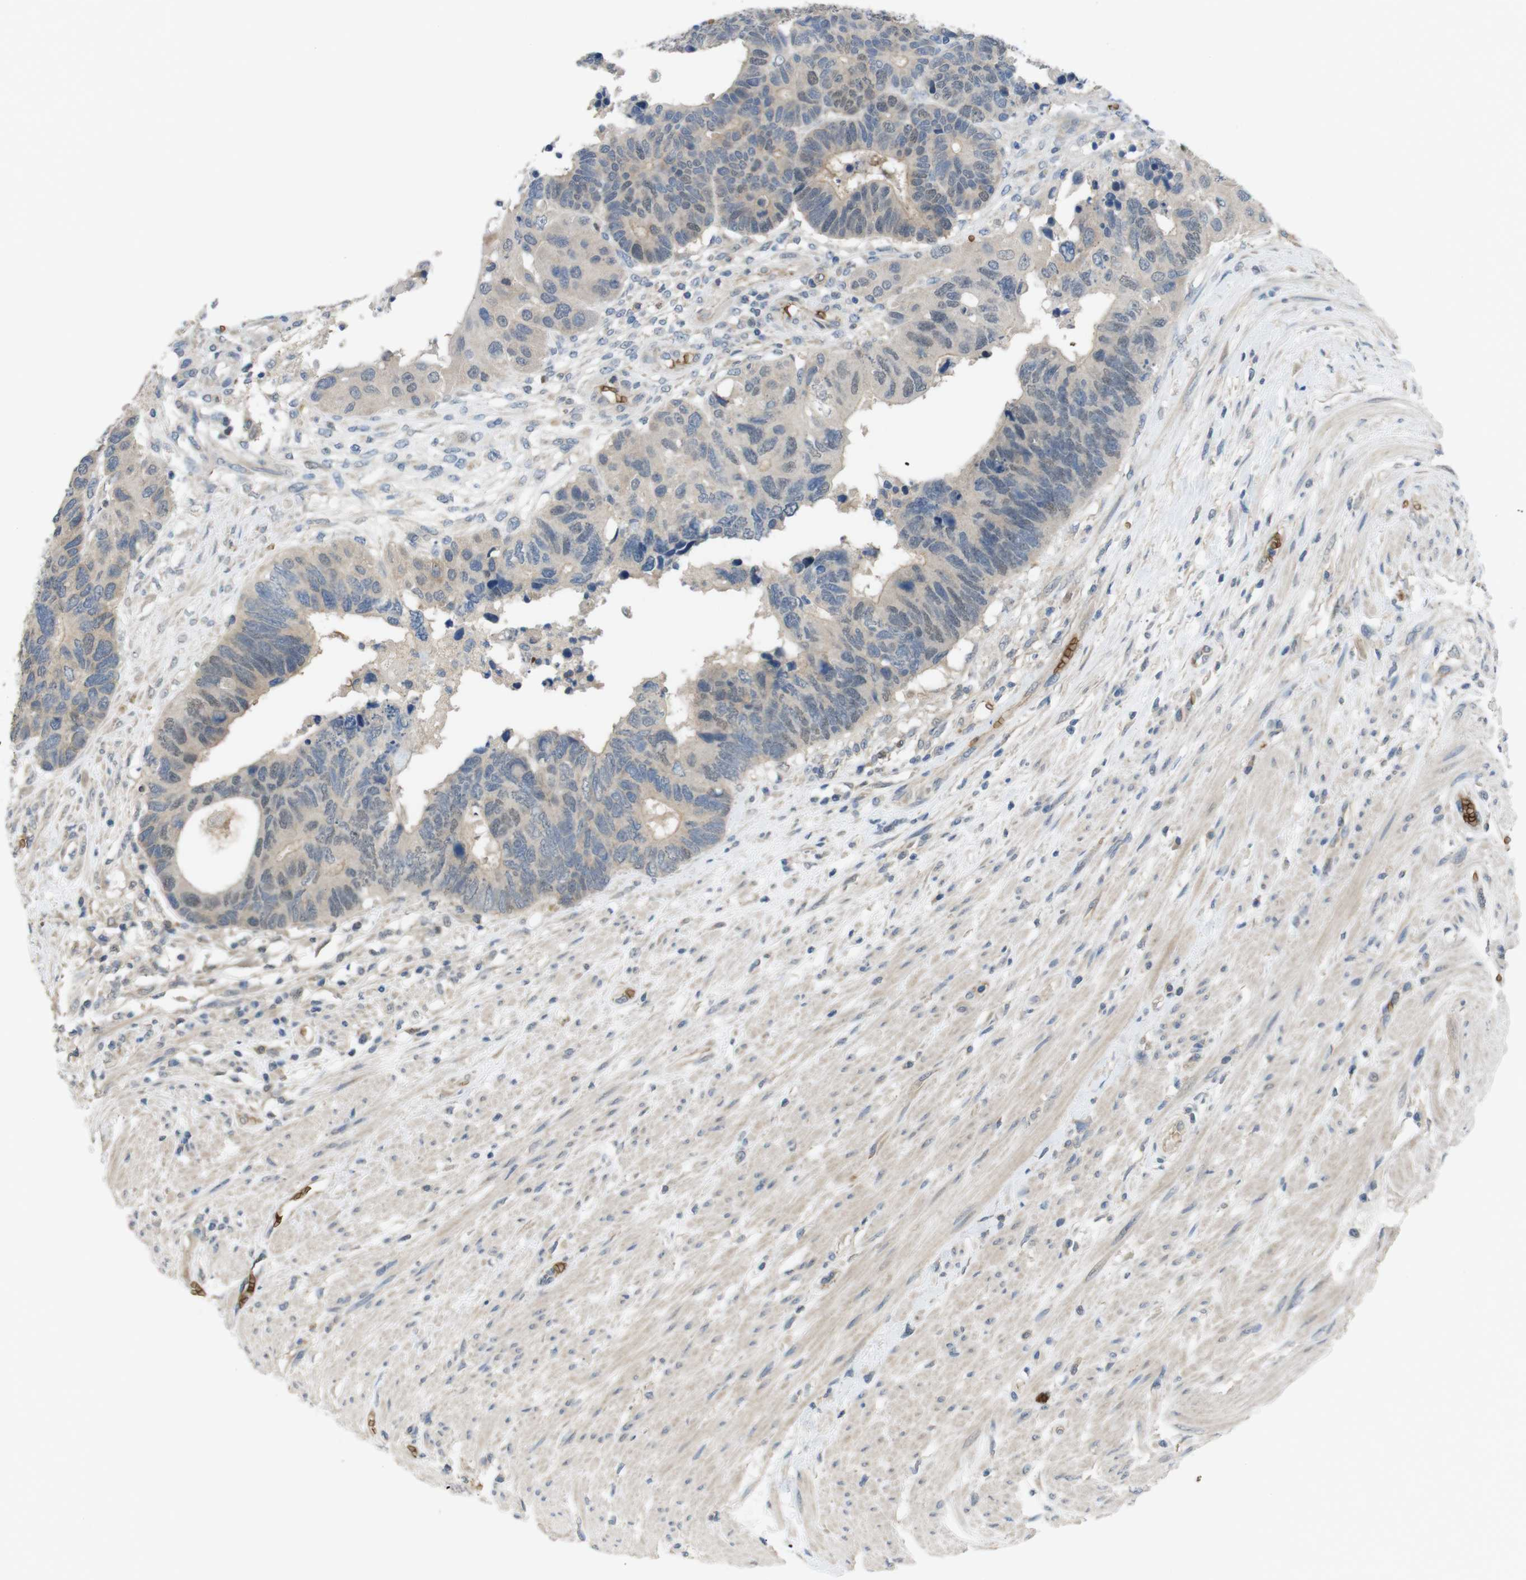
{"staining": {"intensity": "weak", "quantity": ">75%", "location": "cytoplasmic/membranous"}, "tissue": "colorectal cancer", "cell_type": "Tumor cells", "image_type": "cancer", "snomed": [{"axis": "morphology", "description": "Adenocarcinoma, NOS"}, {"axis": "topography", "description": "Rectum"}], "caption": "Colorectal cancer stained with immunohistochemistry (IHC) displays weak cytoplasmic/membranous positivity in about >75% of tumor cells. (brown staining indicates protein expression, while blue staining denotes nuclei).", "gene": "GYPA", "patient": {"sex": "male", "age": 51}}